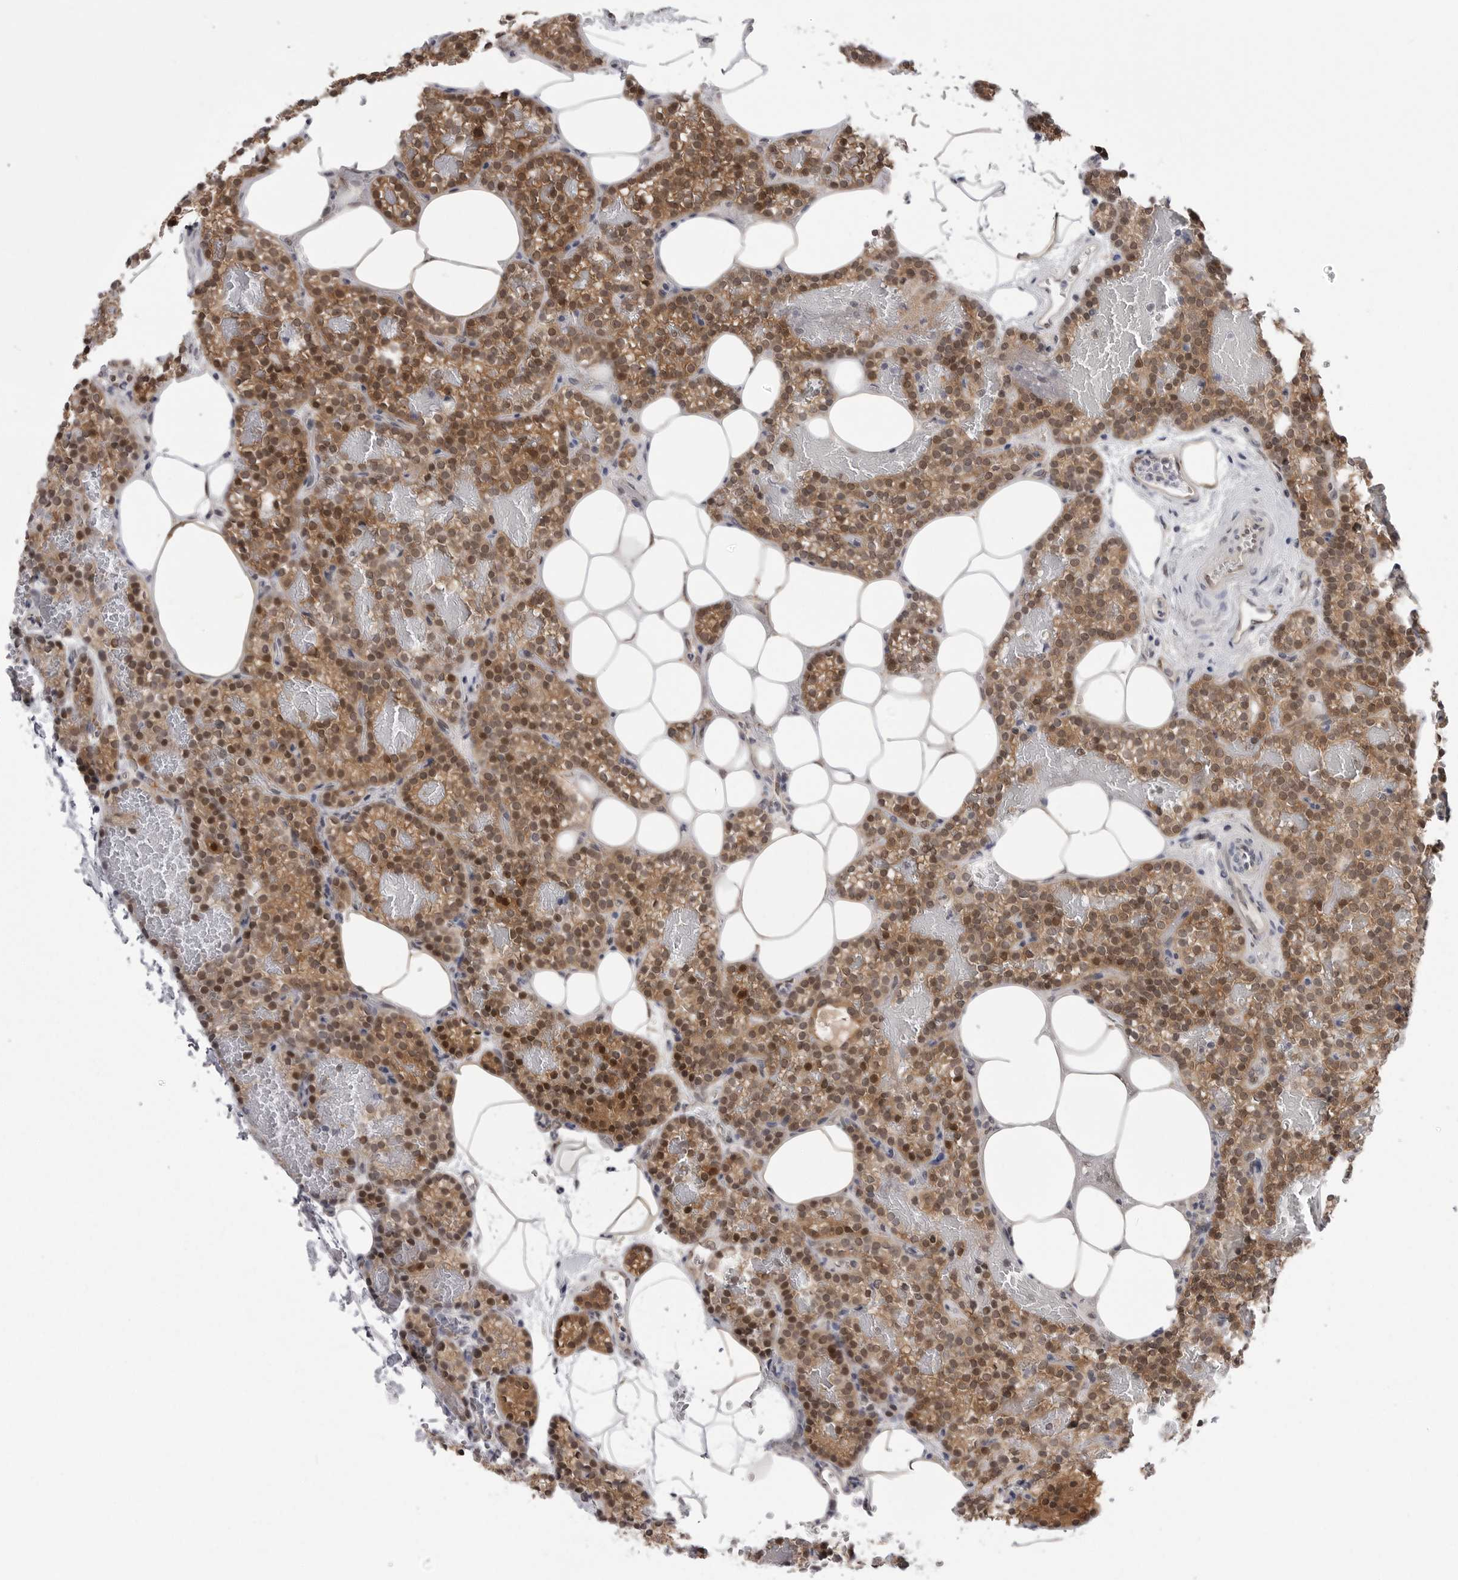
{"staining": {"intensity": "moderate", "quantity": ">75%", "location": "cytoplasmic/membranous,nuclear"}, "tissue": "parathyroid gland", "cell_type": "Glandular cells", "image_type": "normal", "snomed": [{"axis": "morphology", "description": "Normal tissue, NOS"}, {"axis": "topography", "description": "Parathyroid gland"}], "caption": "Immunohistochemical staining of benign human parathyroid gland demonstrates moderate cytoplasmic/membranous,nuclear protein staining in about >75% of glandular cells.", "gene": "PNPO", "patient": {"sex": "male", "age": 58}}